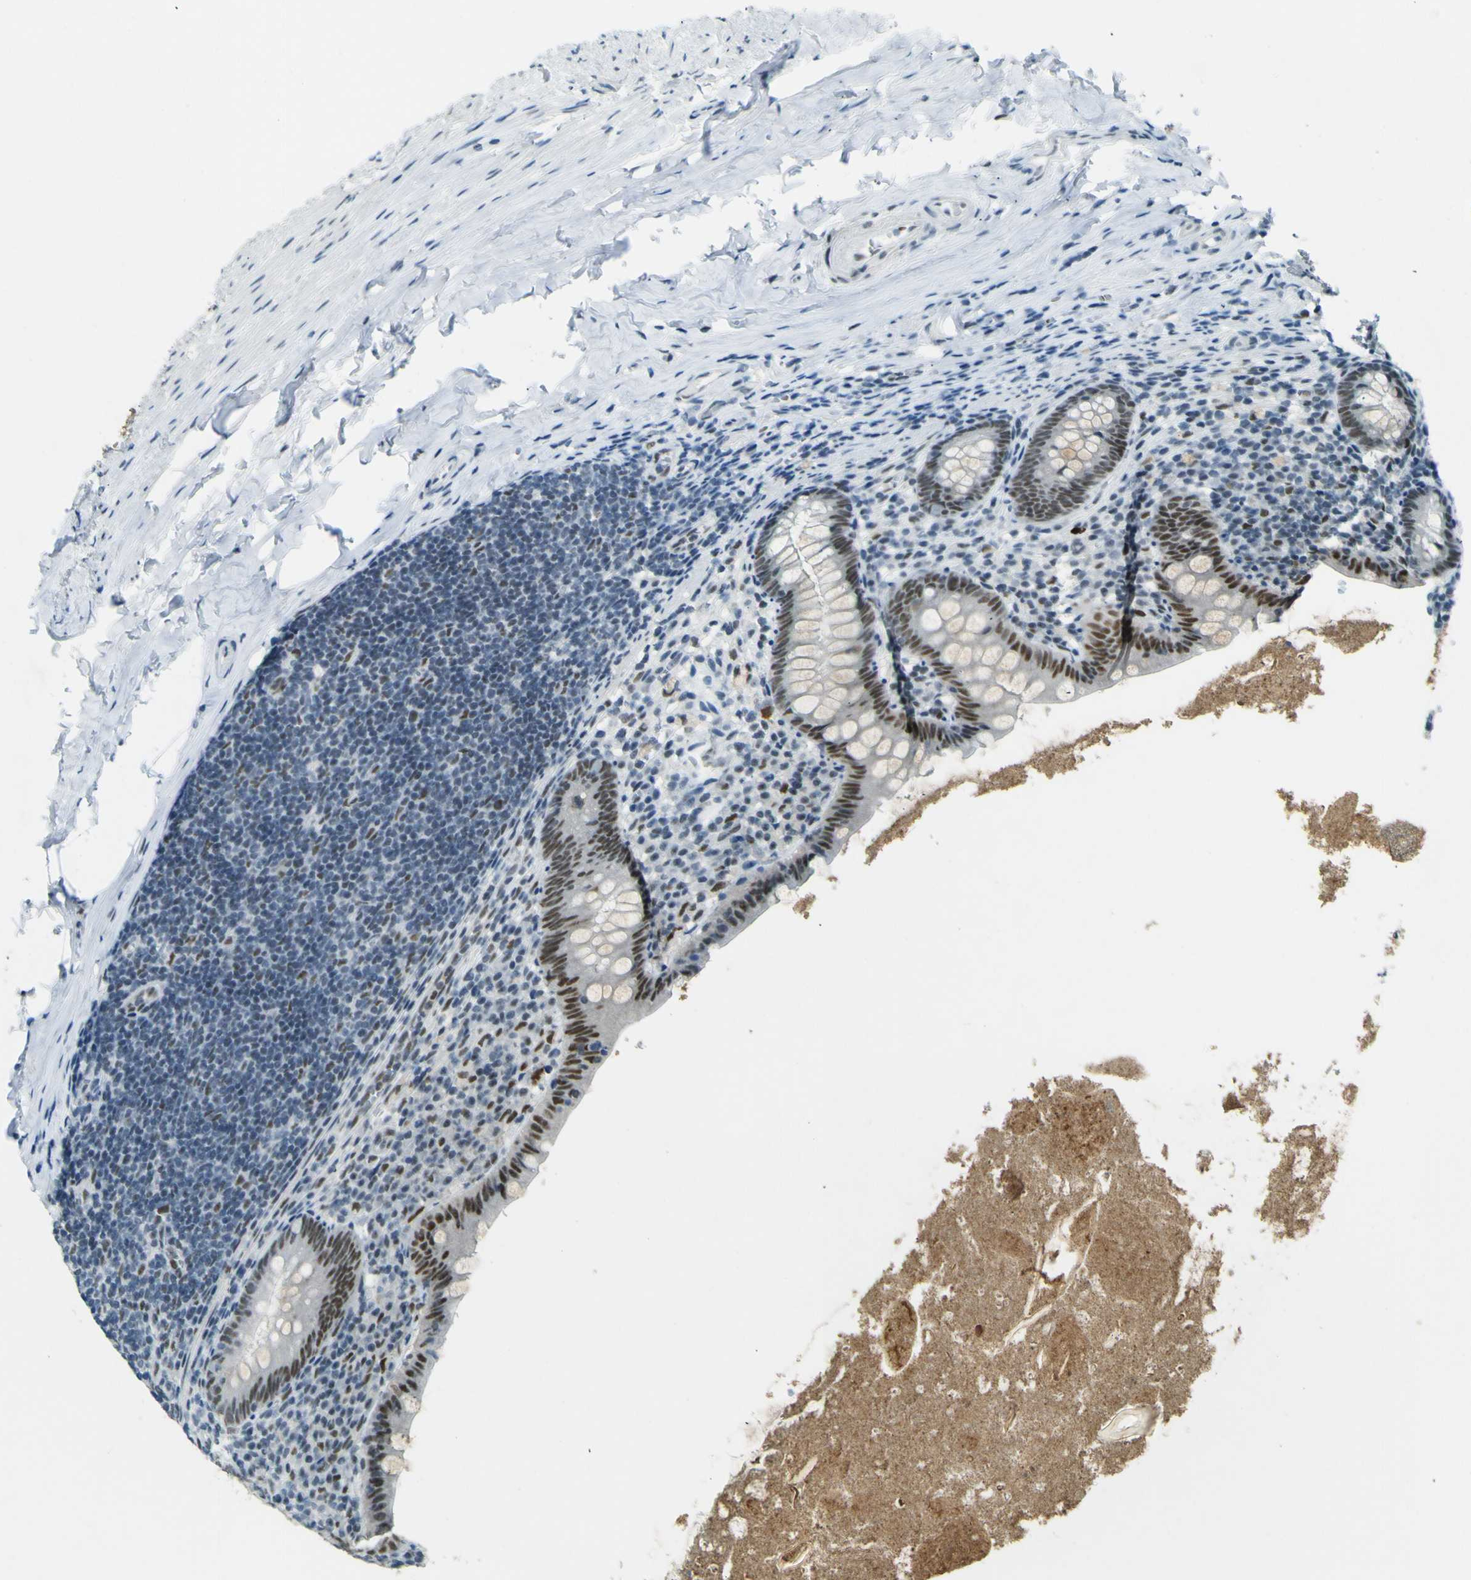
{"staining": {"intensity": "moderate", "quantity": "25%-75%", "location": "nuclear"}, "tissue": "appendix", "cell_type": "Glandular cells", "image_type": "normal", "snomed": [{"axis": "morphology", "description": "Normal tissue, NOS"}, {"axis": "topography", "description": "Appendix"}], "caption": "About 25%-75% of glandular cells in unremarkable human appendix show moderate nuclear protein staining as visualized by brown immunohistochemical staining.", "gene": "CEBPG", "patient": {"sex": "male", "age": 52}}